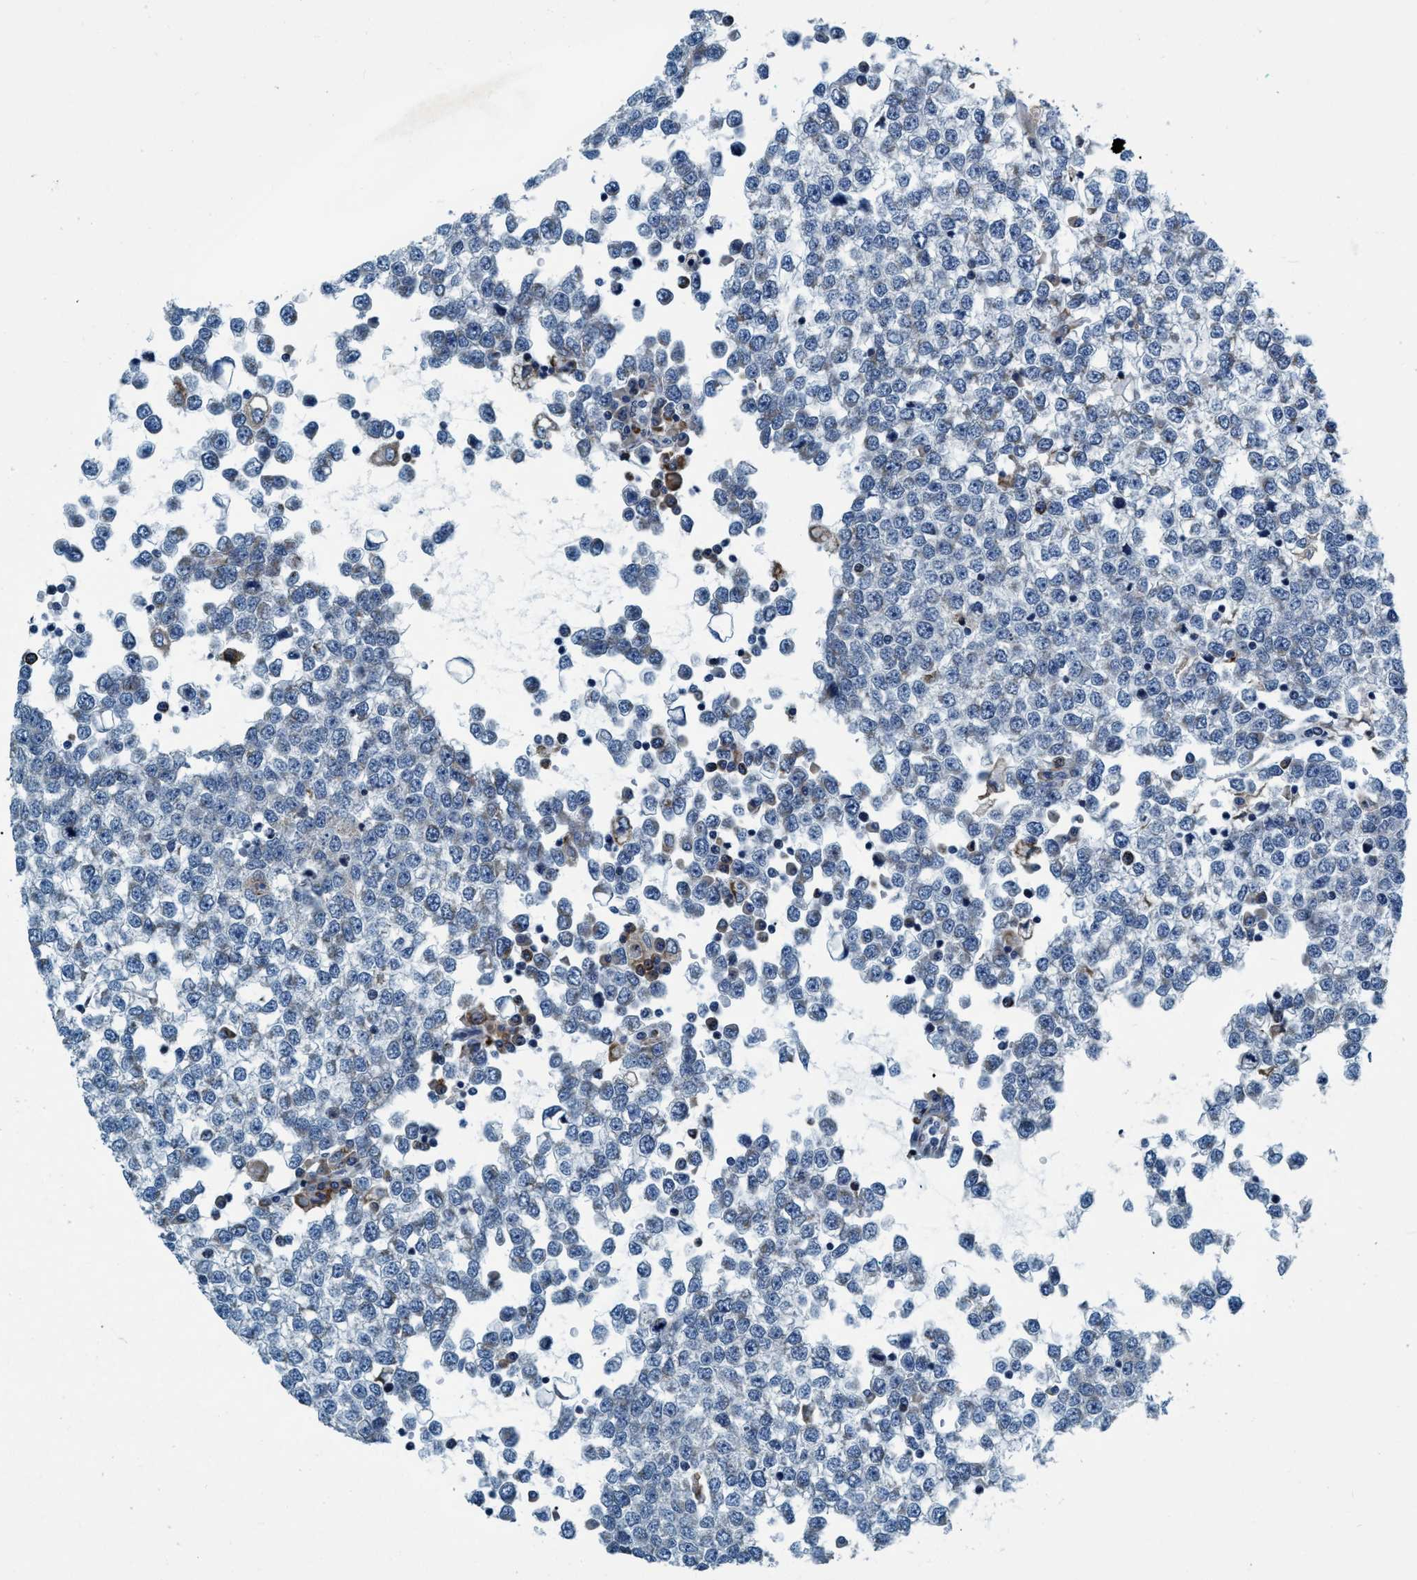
{"staining": {"intensity": "negative", "quantity": "none", "location": "none"}, "tissue": "testis cancer", "cell_type": "Tumor cells", "image_type": "cancer", "snomed": [{"axis": "morphology", "description": "Seminoma, NOS"}, {"axis": "topography", "description": "Testis"}], "caption": "Immunohistochemistry of seminoma (testis) displays no positivity in tumor cells.", "gene": "ARMC9", "patient": {"sex": "male", "age": 65}}